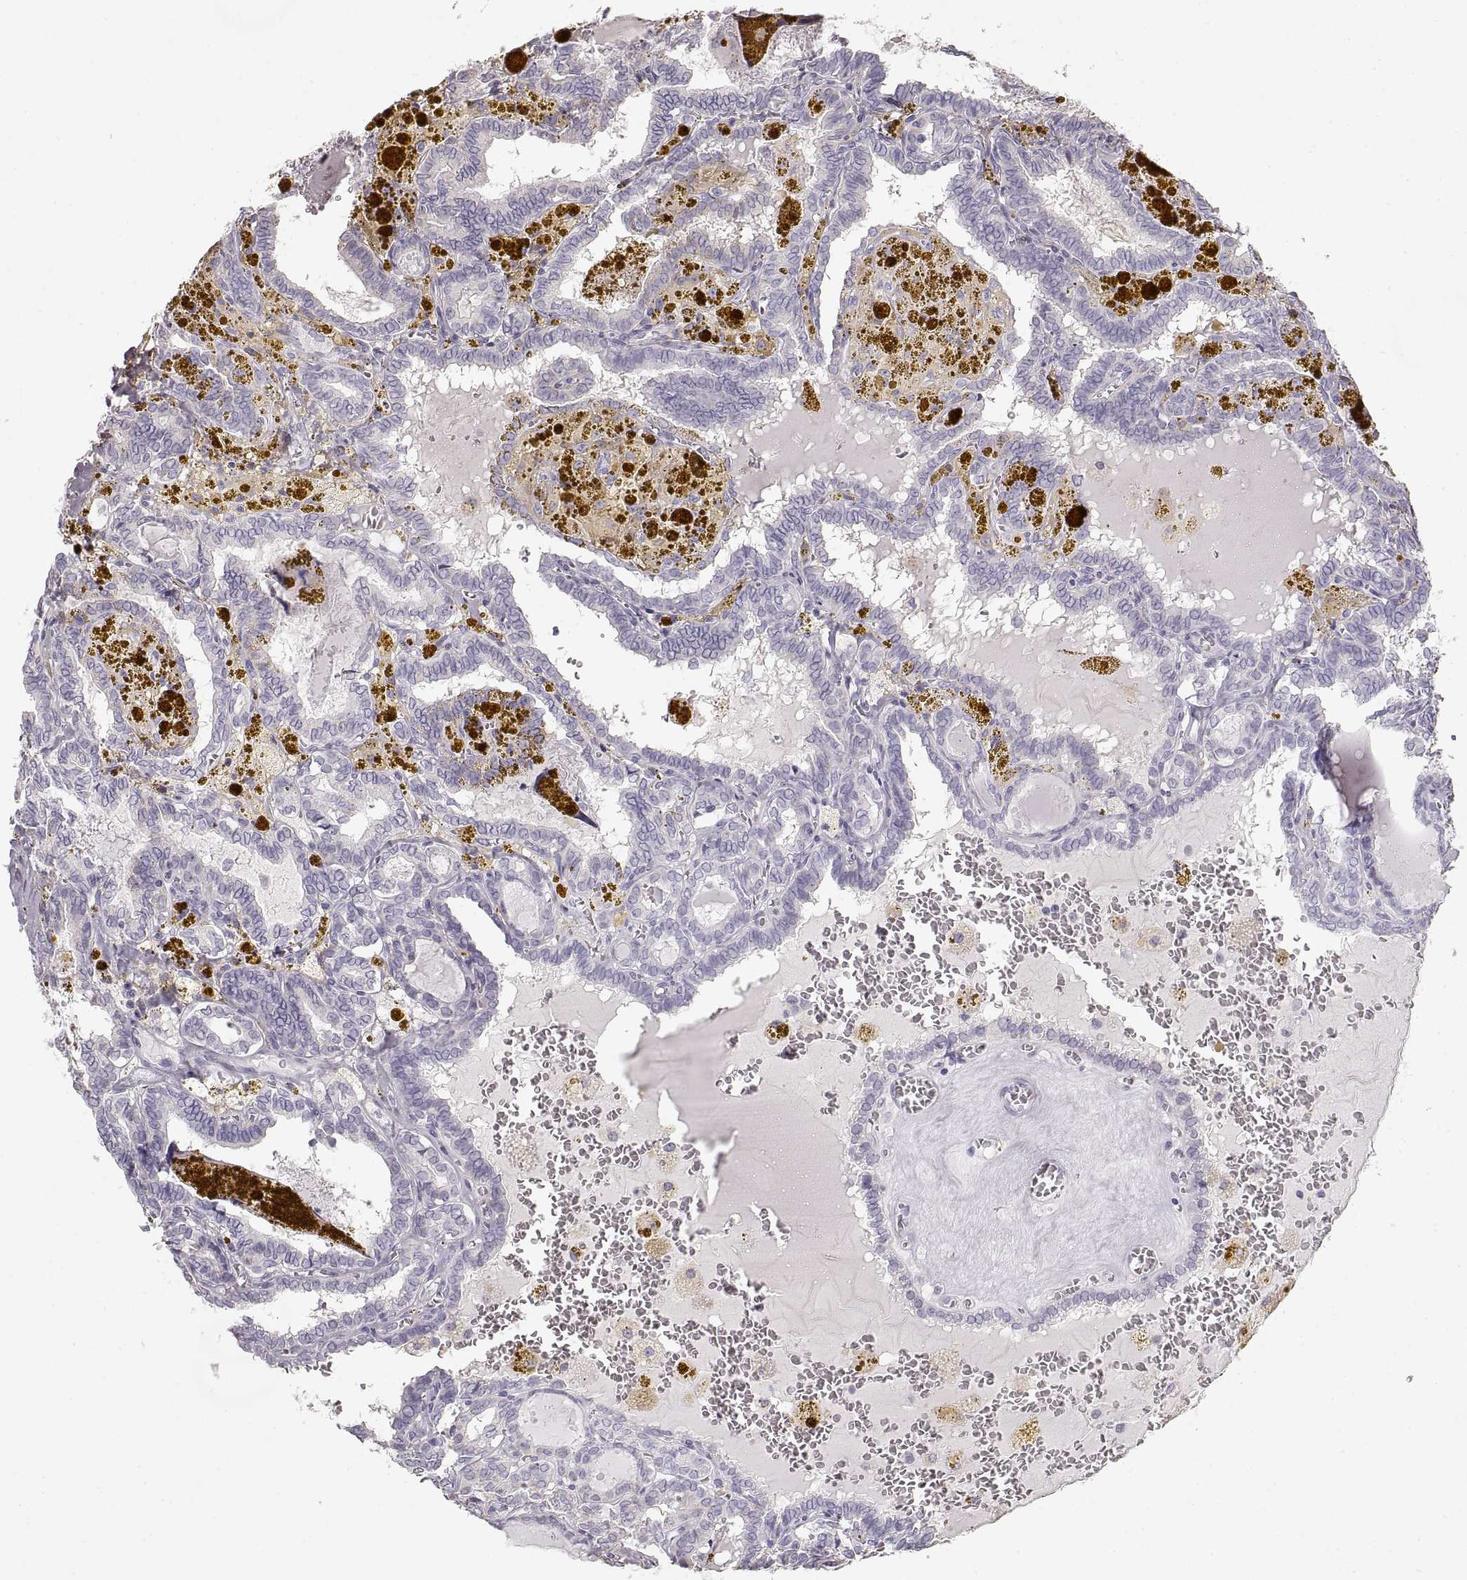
{"staining": {"intensity": "negative", "quantity": "none", "location": "none"}, "tissue": "thyroid cancer", "cell_type": "Tumor cells", "image_type": "cancer", "snomed": [{"axis": "morphology", "description": "Papillary adenocarcinoma, NOS"}, {"axis": "topography", "description": "Thyroid gland"}], "caption": "DAB immunohistochemical staining of thyroid cancer (papillary adenocarcinoma) demonstrates no significant positivity in tumor cells.", "gene": "ZP3", "patient": {"sex": "female", "age": 39}}